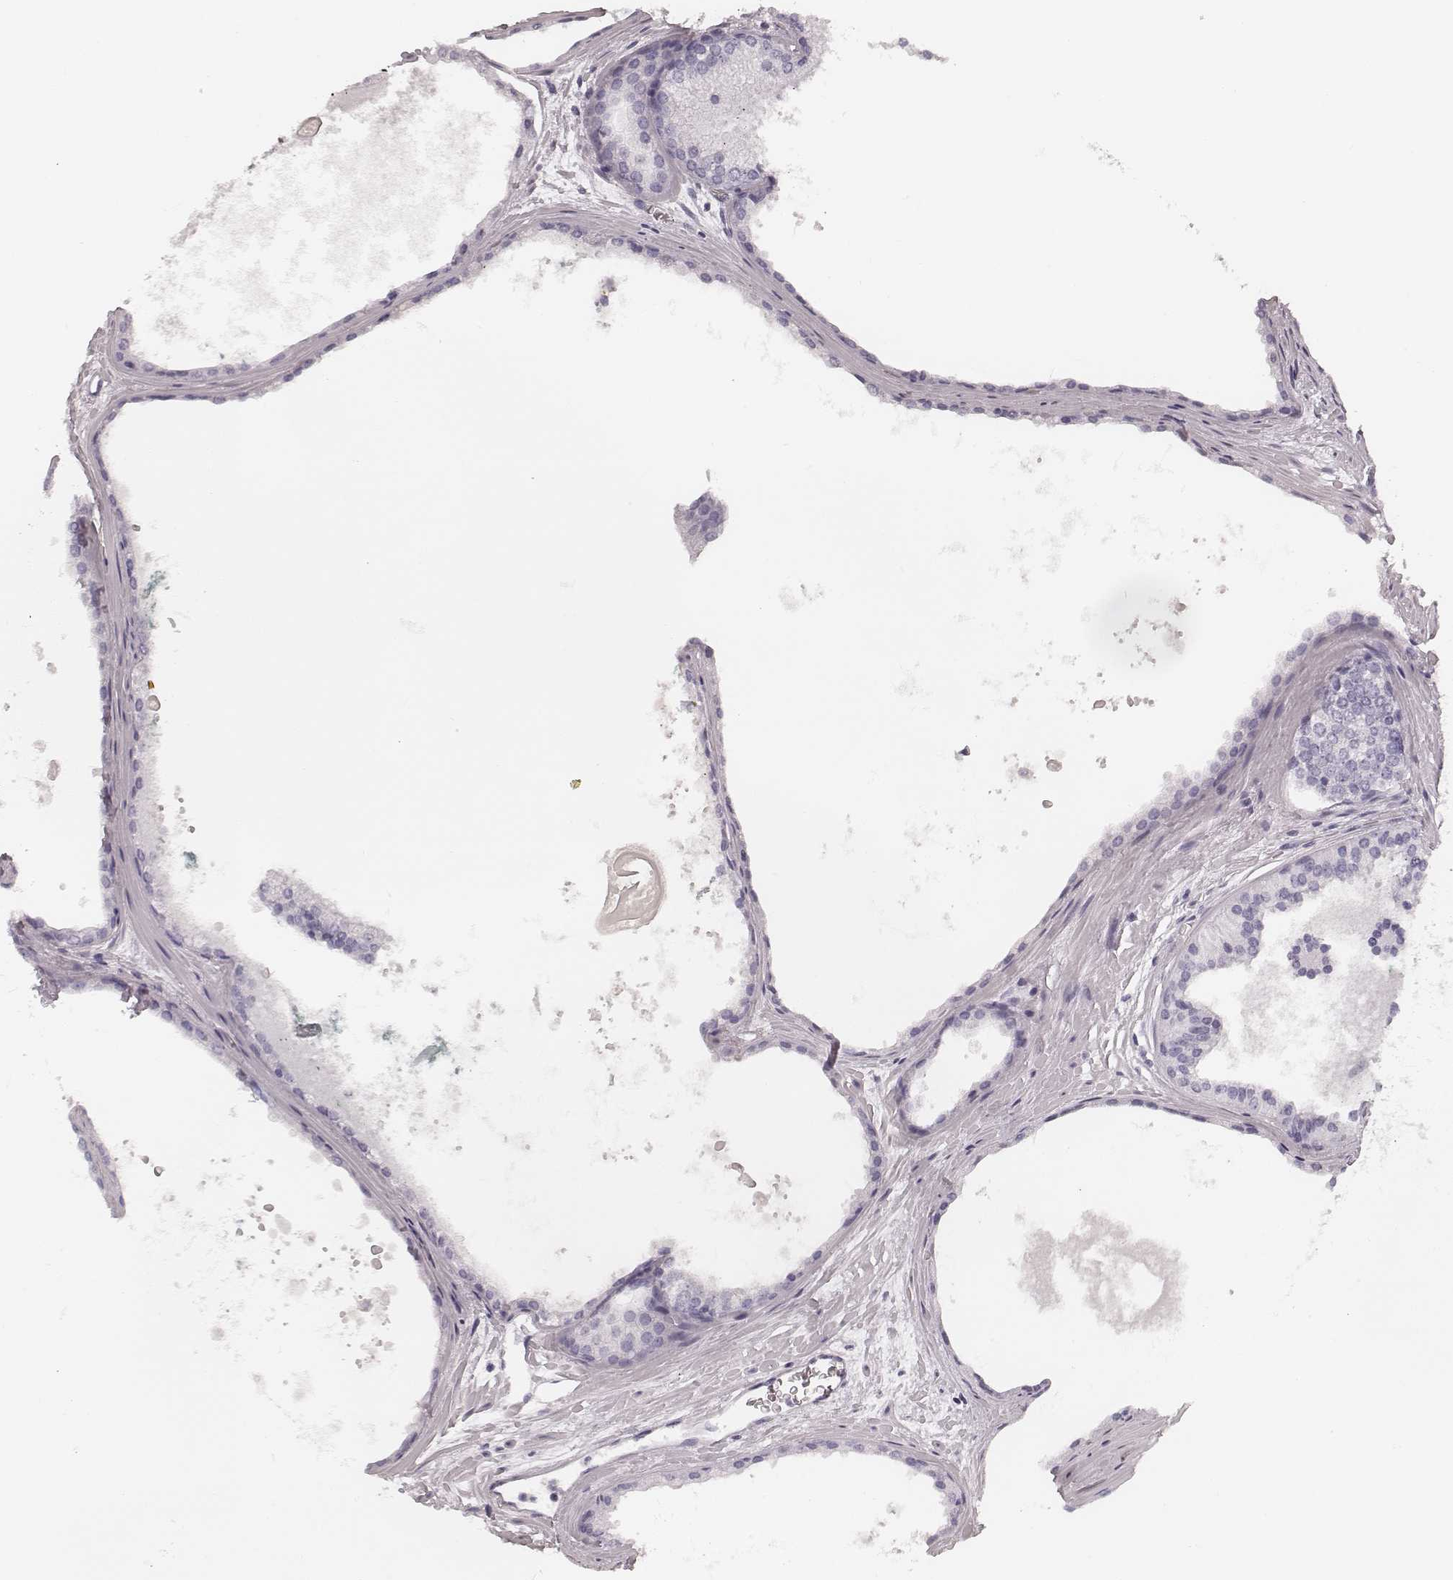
{"staining": {"intensity": "negative", "quantity": "none", "location": "none"}, "tissue": "prostate cancer", "cell_type": "Tumor cells", "image_type": "cancer", "snomed": [{"axis": "morphology", "description": "Adenocarcinoma, Low grade"}, {"axis": "topography", "description": "Prostate"}], "caption": "Protein analysis of prostate low-grade adenocarcinoma demonstrates no significant positivity in tumor cells. (DAB (3,3'-diaminobenzidine) immunohistochemistry (IHC) with hematoxylin counter stain).", "gene": "MSX1", "patient": {"sex": "male", "age": 56}}